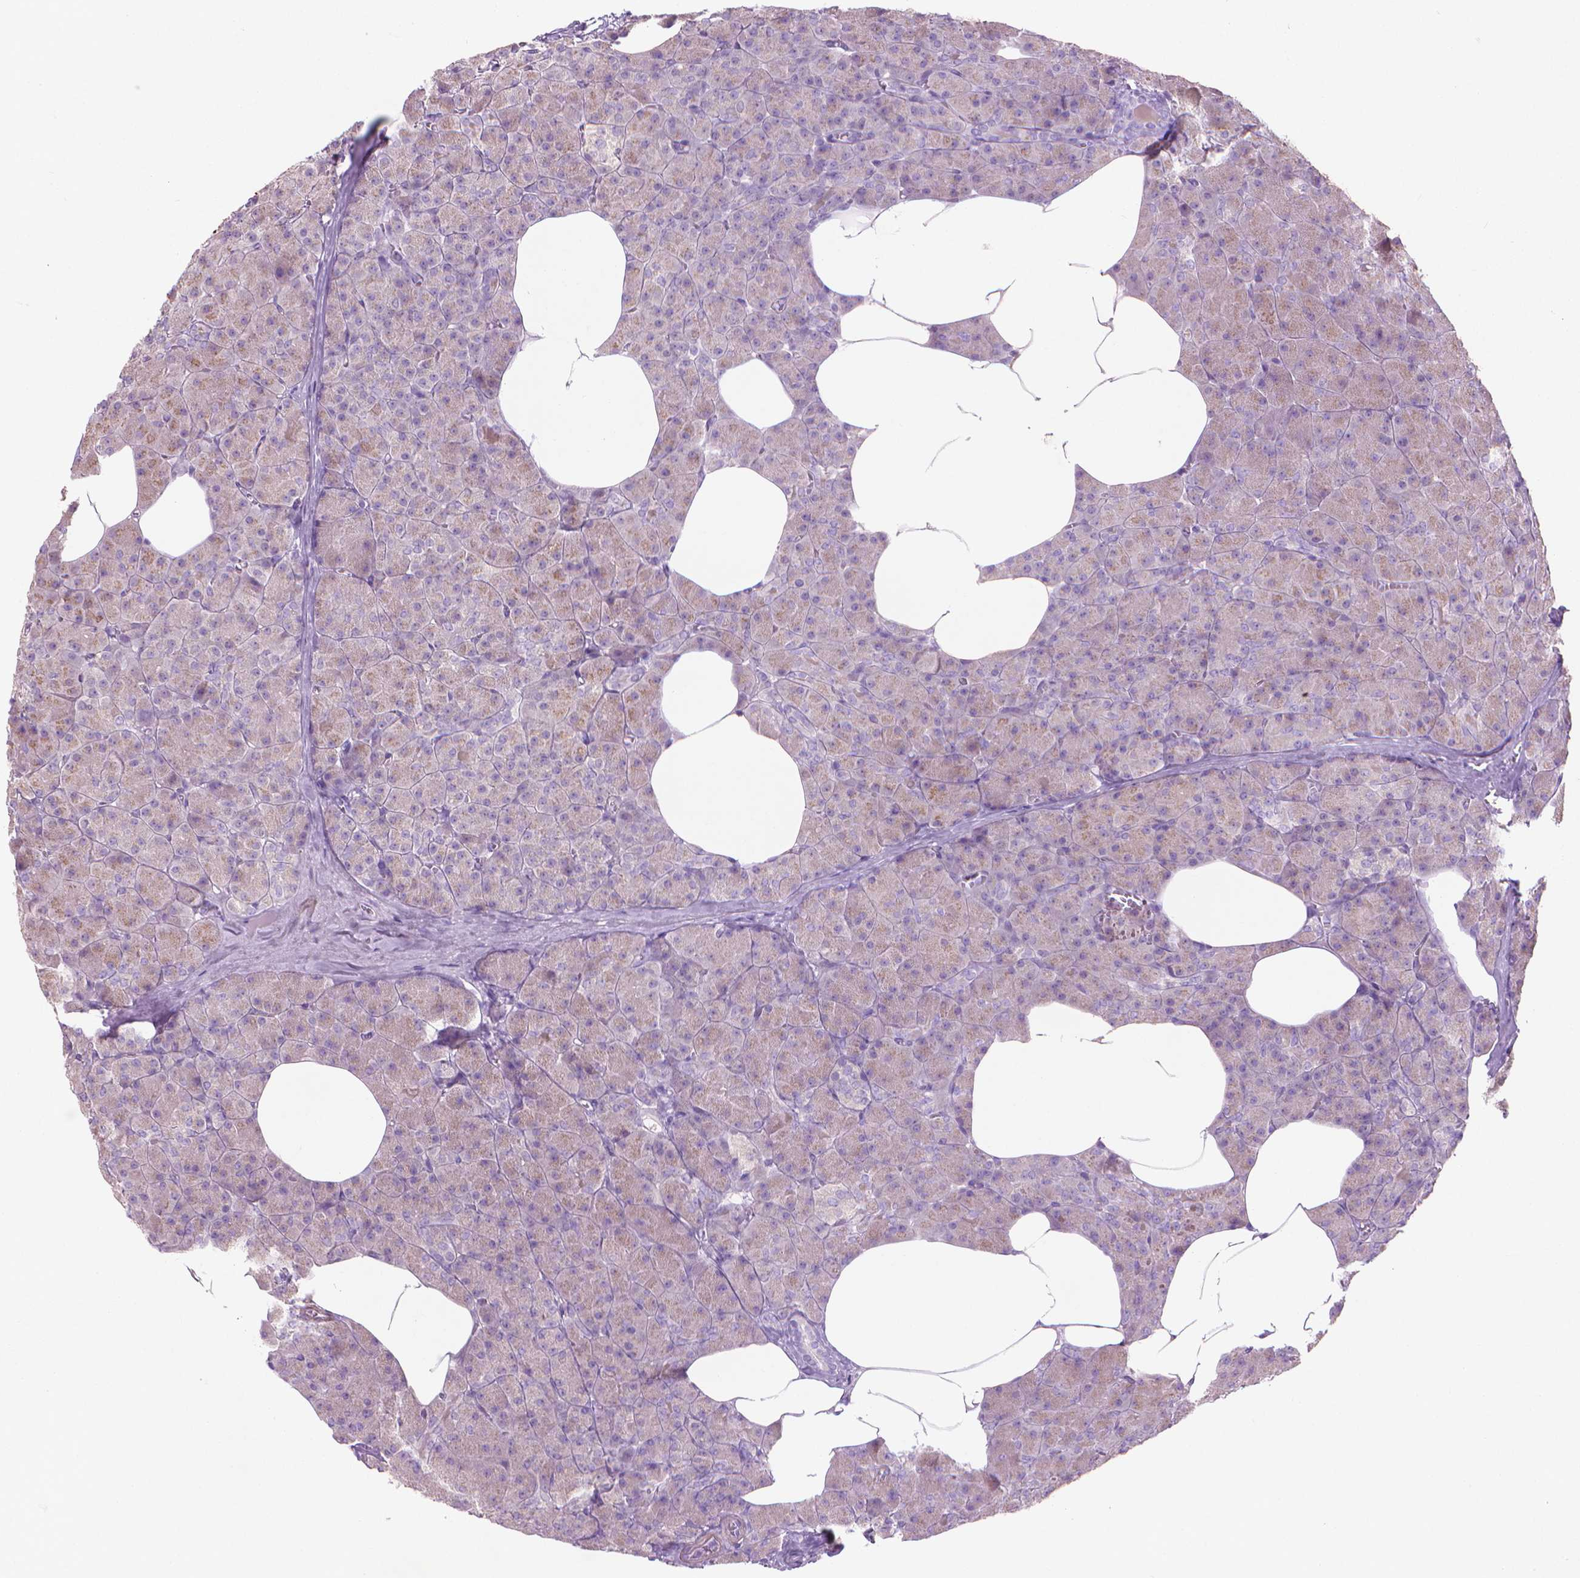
{"staining": {"intensity": "weak", "quantity": "<25%", "location": "cytoplasmic/membranous"}, "tissue": "pancreas", "cell_type": "Exocrine glandular cells", "image_type": "normal", "snomed": [{"axis": "morphology", "description": "Normal tissue, NOS"}, {"axis": "topography", "description": "Pancreas"}], "caption": "This is an IHC photomicrograph of benign human pancreas. There is no expression in exocrine glandular cells.", "gene": "AQP10", "patient": {"sex": "female", "age": 45}}